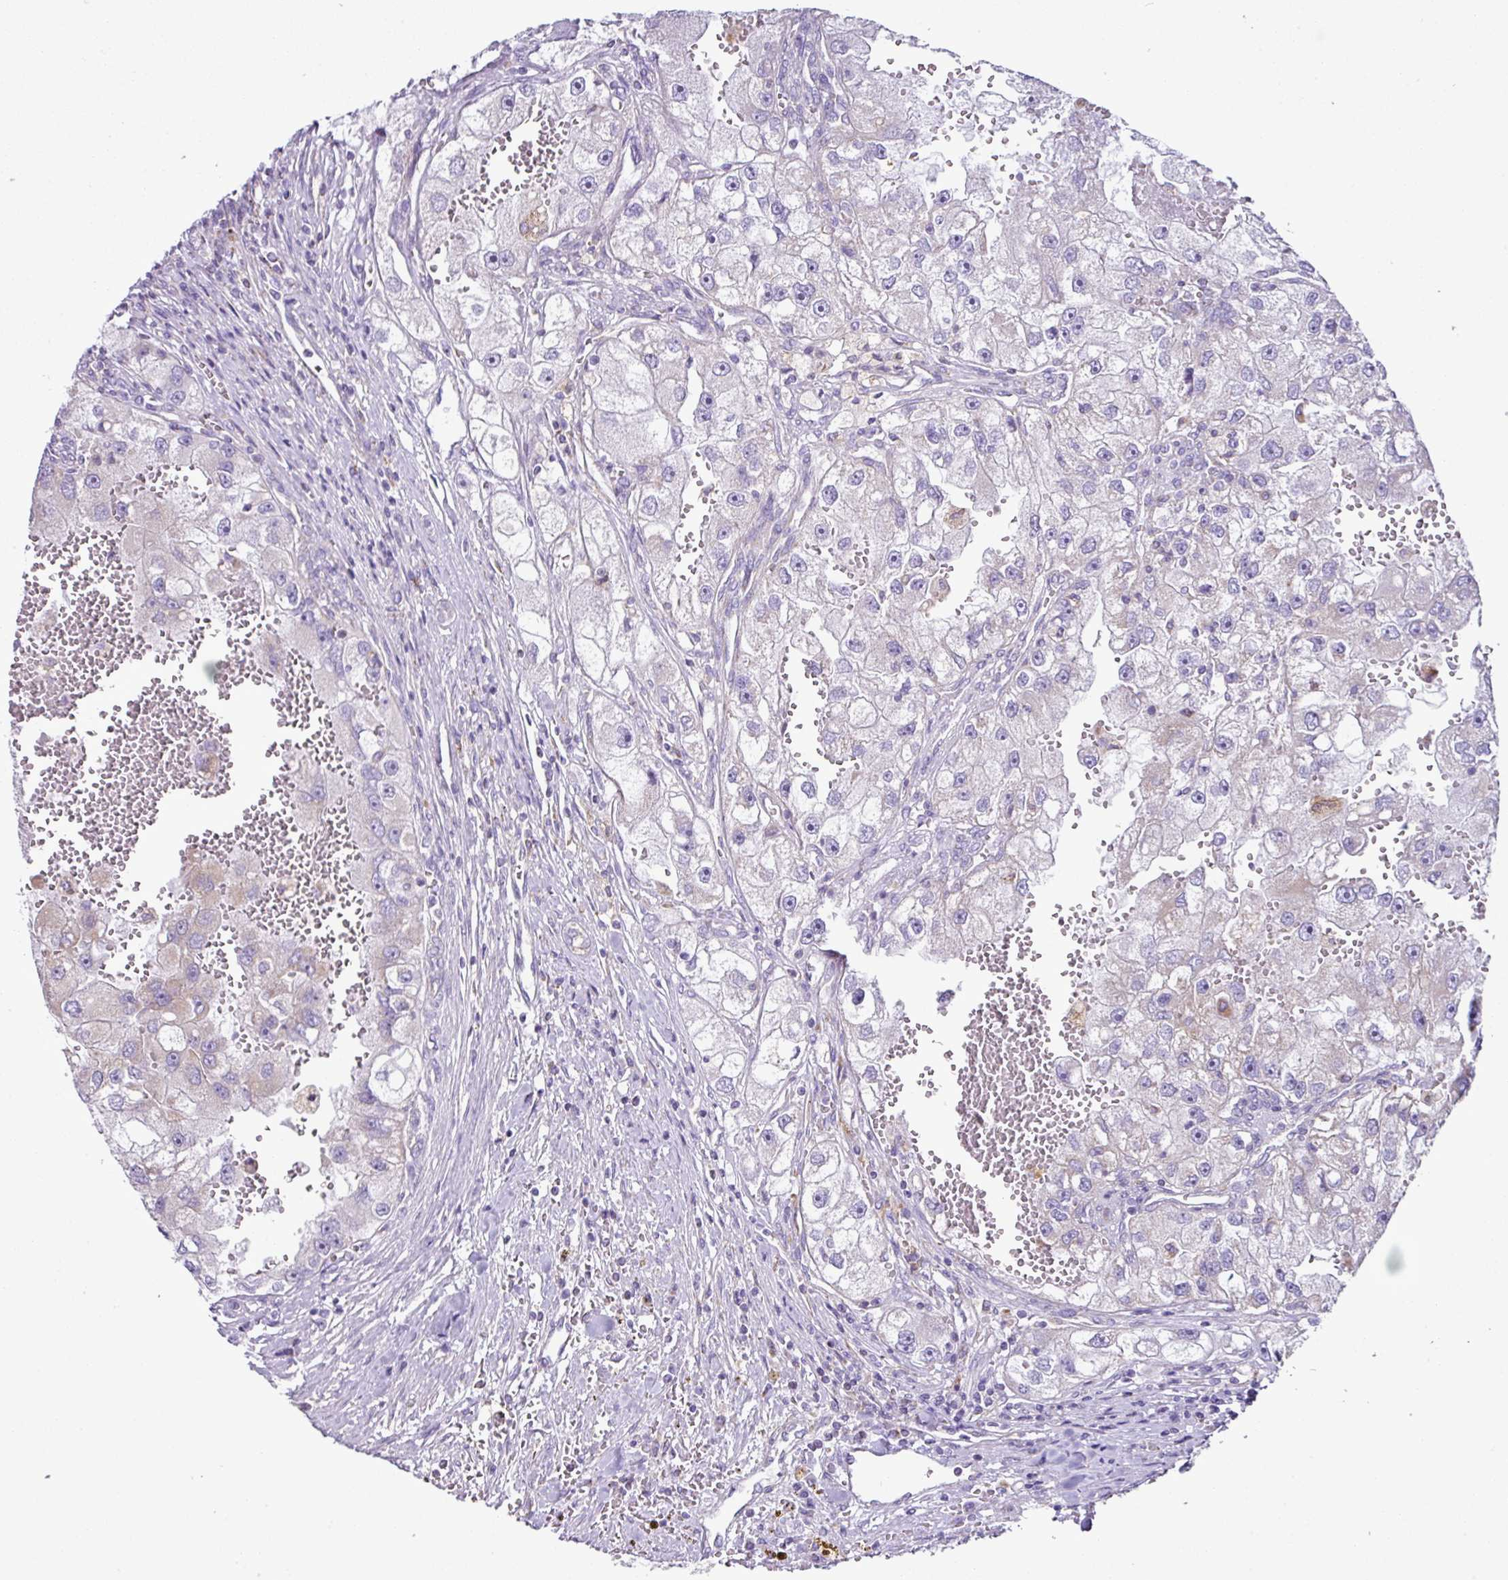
{"staining": {"intensity": "negative", "quantity": "none", "location": "none"}, "tissue": "renal cancer", "cell_type": "Tumor cells", "image_type": "cancer", "snomed": [{"axis": "morphology", "description": "Adenocarcinoma, NOS"}, {"axis": "topography", "description": "Kidney"}], "caption": "IHC histopathology image of neoplastic tissue: human adenocarcinoma (renal) stained with DAB exhibits no significant protein expression in tumor cells.", "gene": "PGAP4", "patient": {"sex": "male", "age": 63}}